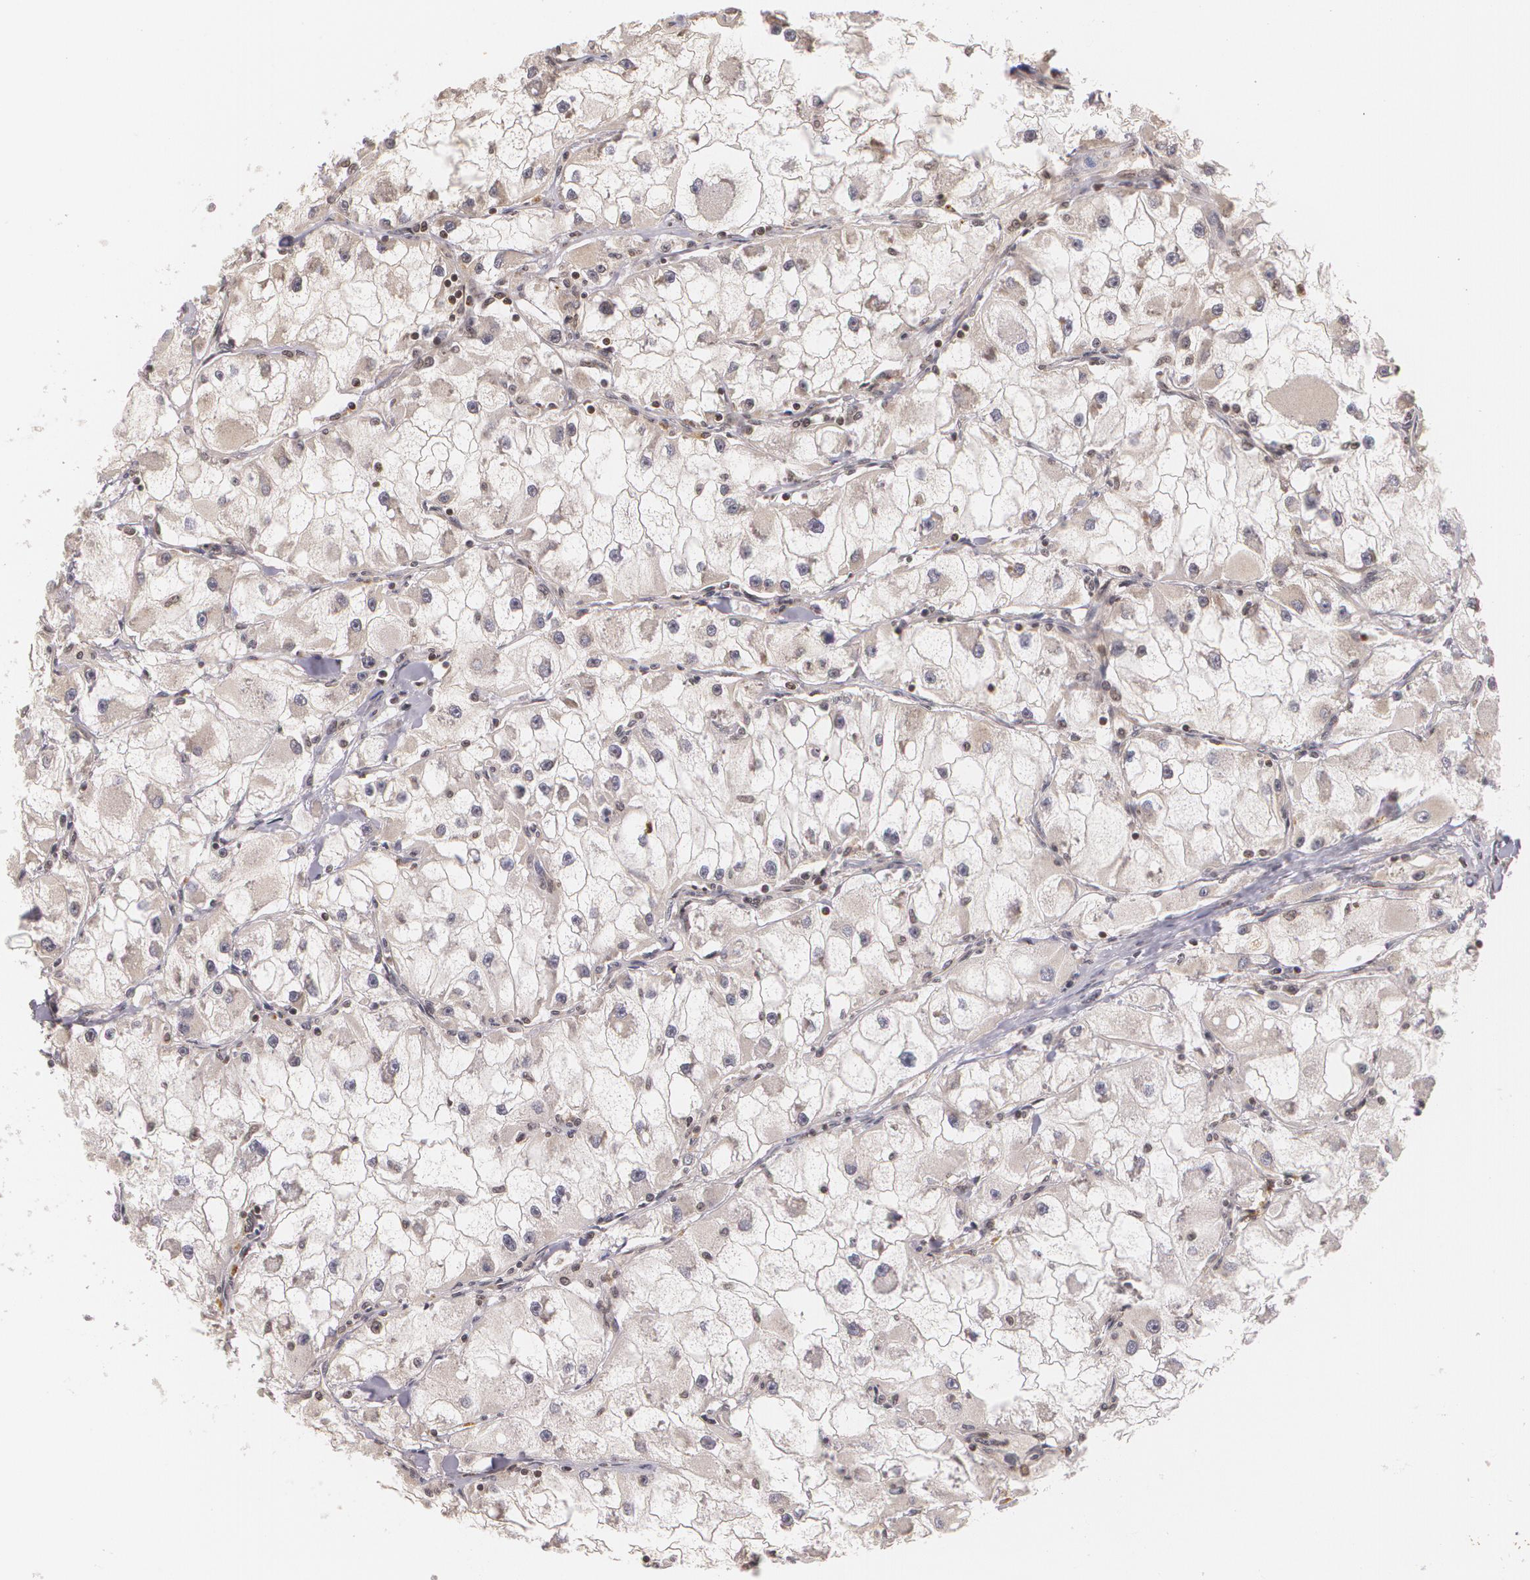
{"staining": {"intensity": "weak", "quantity": "25%-75%", "location": "cytoplasmic/membranous"}, "tissue": "renal cancer", "cell_type": "Tumor cells", "image_type": "cancer", "snomed": [{"axis": "morphology", "description": "Adenocarcinoma, NOS"}, {"axis": "topography", "description": "Kidney"}], "caption": "Immunohistochemistry (IHC) (DAB (3,3'-diaminobenzidine)) staining of renal adenocarcinoma shows weak cytoplasmic/membranous protein staining in approximately 25%-75% of tumor cells.", "gene": "VAV3", "patient": {"sex": "female", "age": 73}}